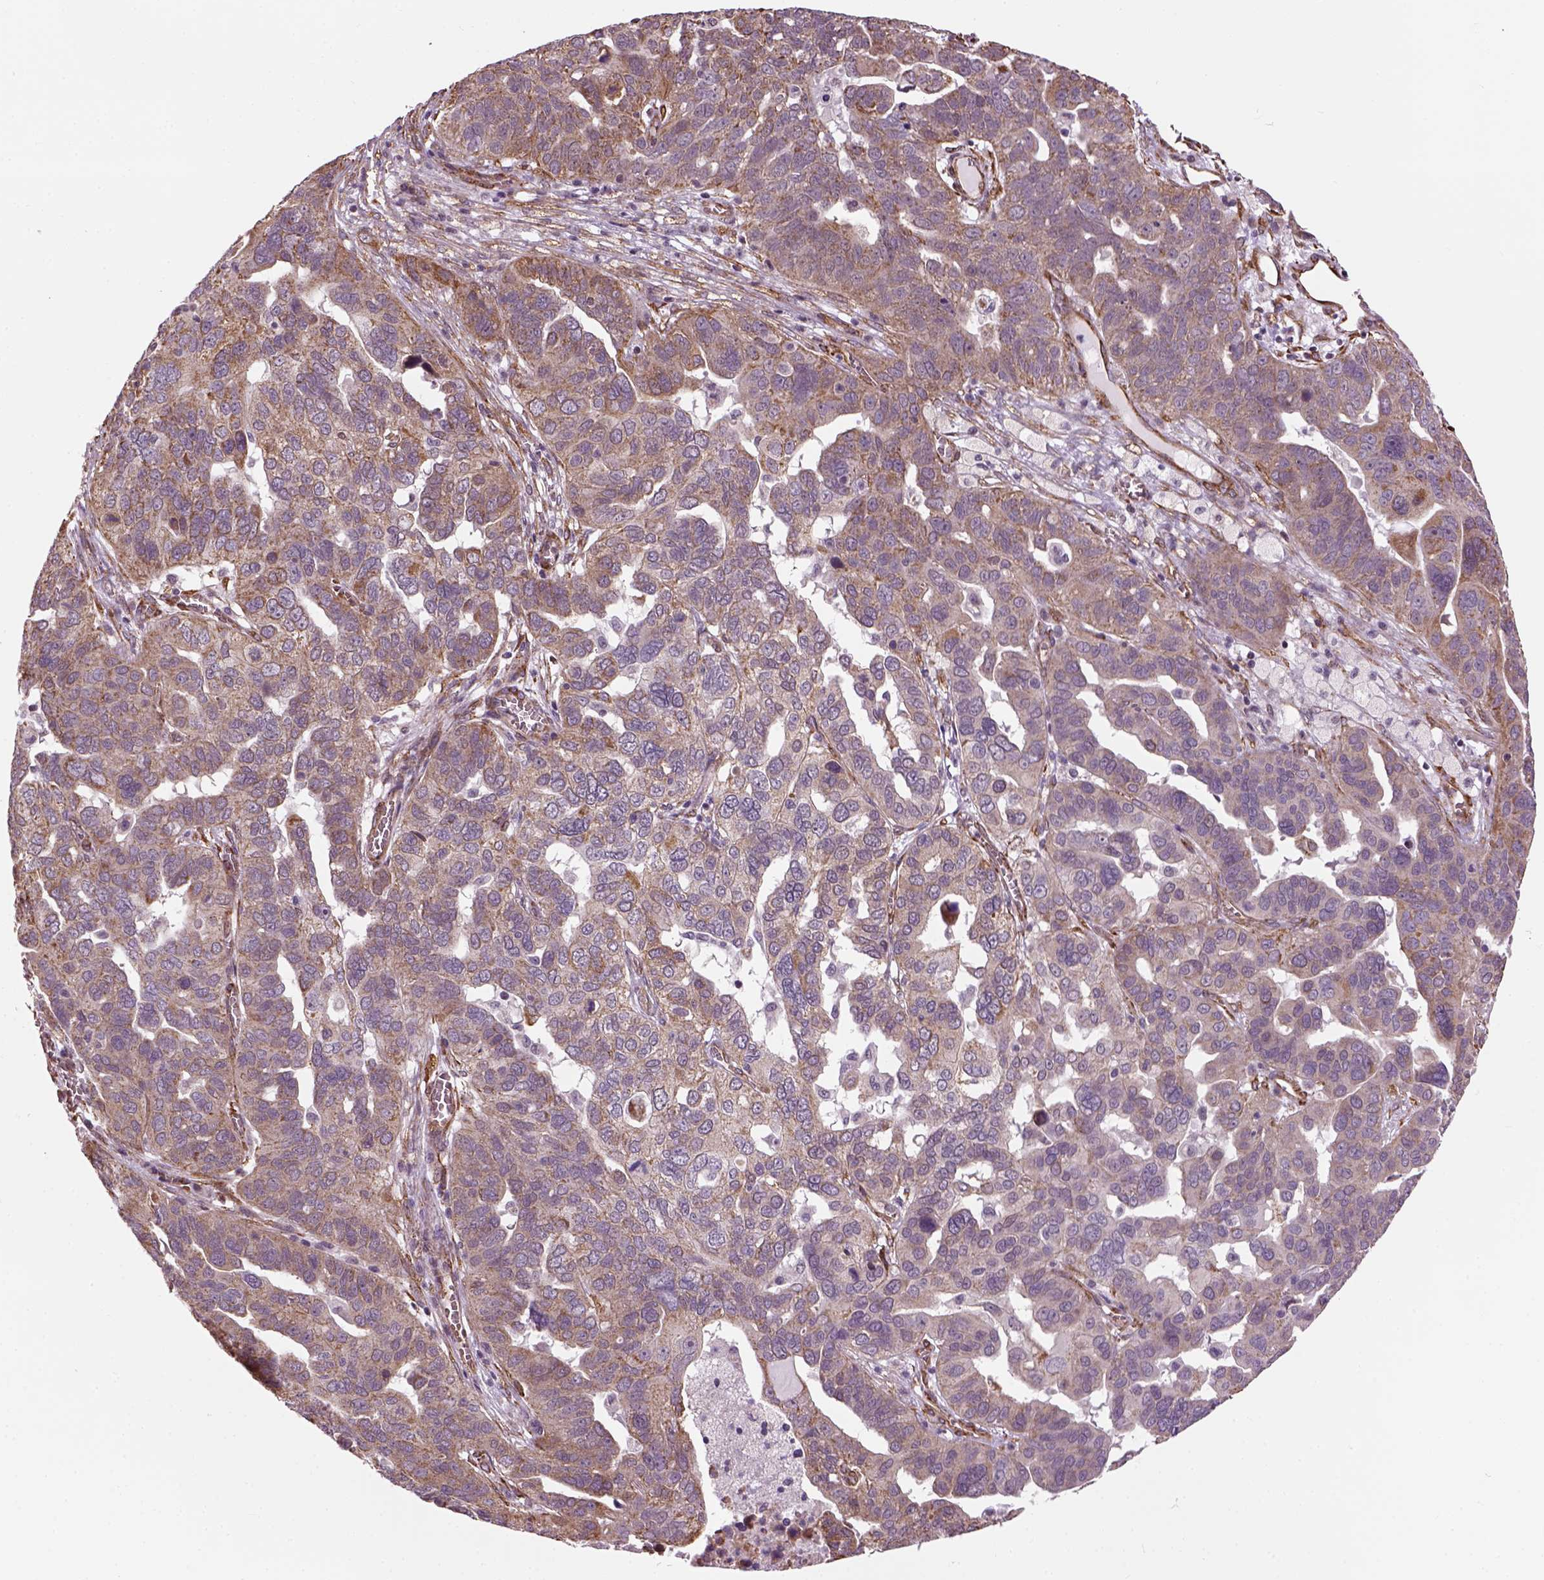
{"staining": {"intensity": "weak", "quantity": "25%-75%", "location": "cytoplasmic/membranous"}, "tissue": "ovarian cancer", "cell_type": "Tumor cells", "image_type": "cancer", "snomed": [{"axis": "morphology", "description": "Carcinoma, endometroid"}, {"axis": "topography", "description": "Soft tissue"}, {"axis": "topography", "description": "Ovary"}], "caption": "Ovarian endometroid carcinoma was stained to show a protein in brown. There is low levels of weak cytoplasmic/membranous expression in approximately 25%-75% of tumor cells. (Stains: DAB (3,3'-diaminobenzidine) in brown, nuclei in blue, Microscopy: brightfield microscopy at high magnification).", "gene": "XK", "patient": {"sex": "female", "age": 52}}